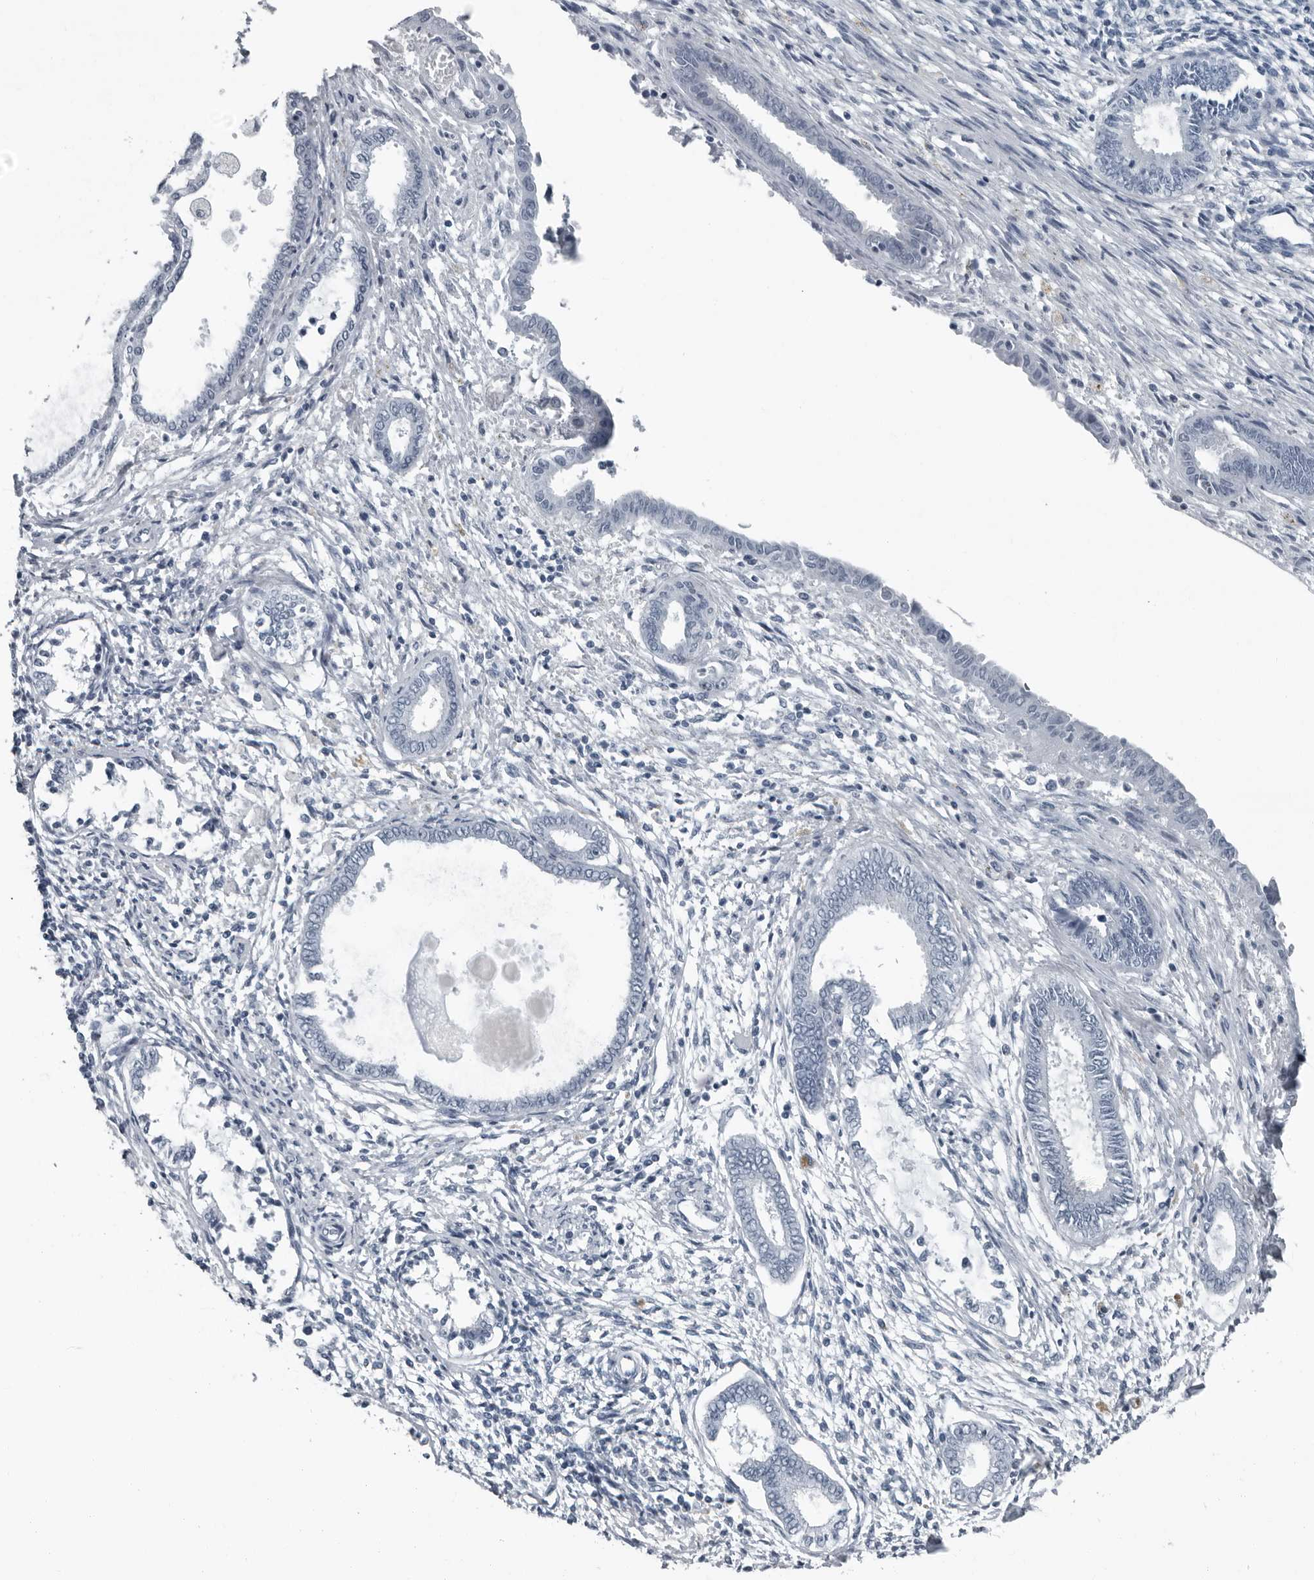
{"staining": {"intensity": "negative", "quantity": "none", "location": "none"}, "tissue": "endometrium", "cell_type": "Cells in endometrial stroma", "image_type": "normal", "snomed": [{"axis": "morphology", "description": "Normal tissue, NOS"}, {"axis": "topography", "description": "Endometrium"}], "caption": "Protein analysis of normal endometrium demonstrates no significant staining in cells in endometrial stroma.", "gene": "PDCD11", "patient": {"sex": "female", "age": 56}}